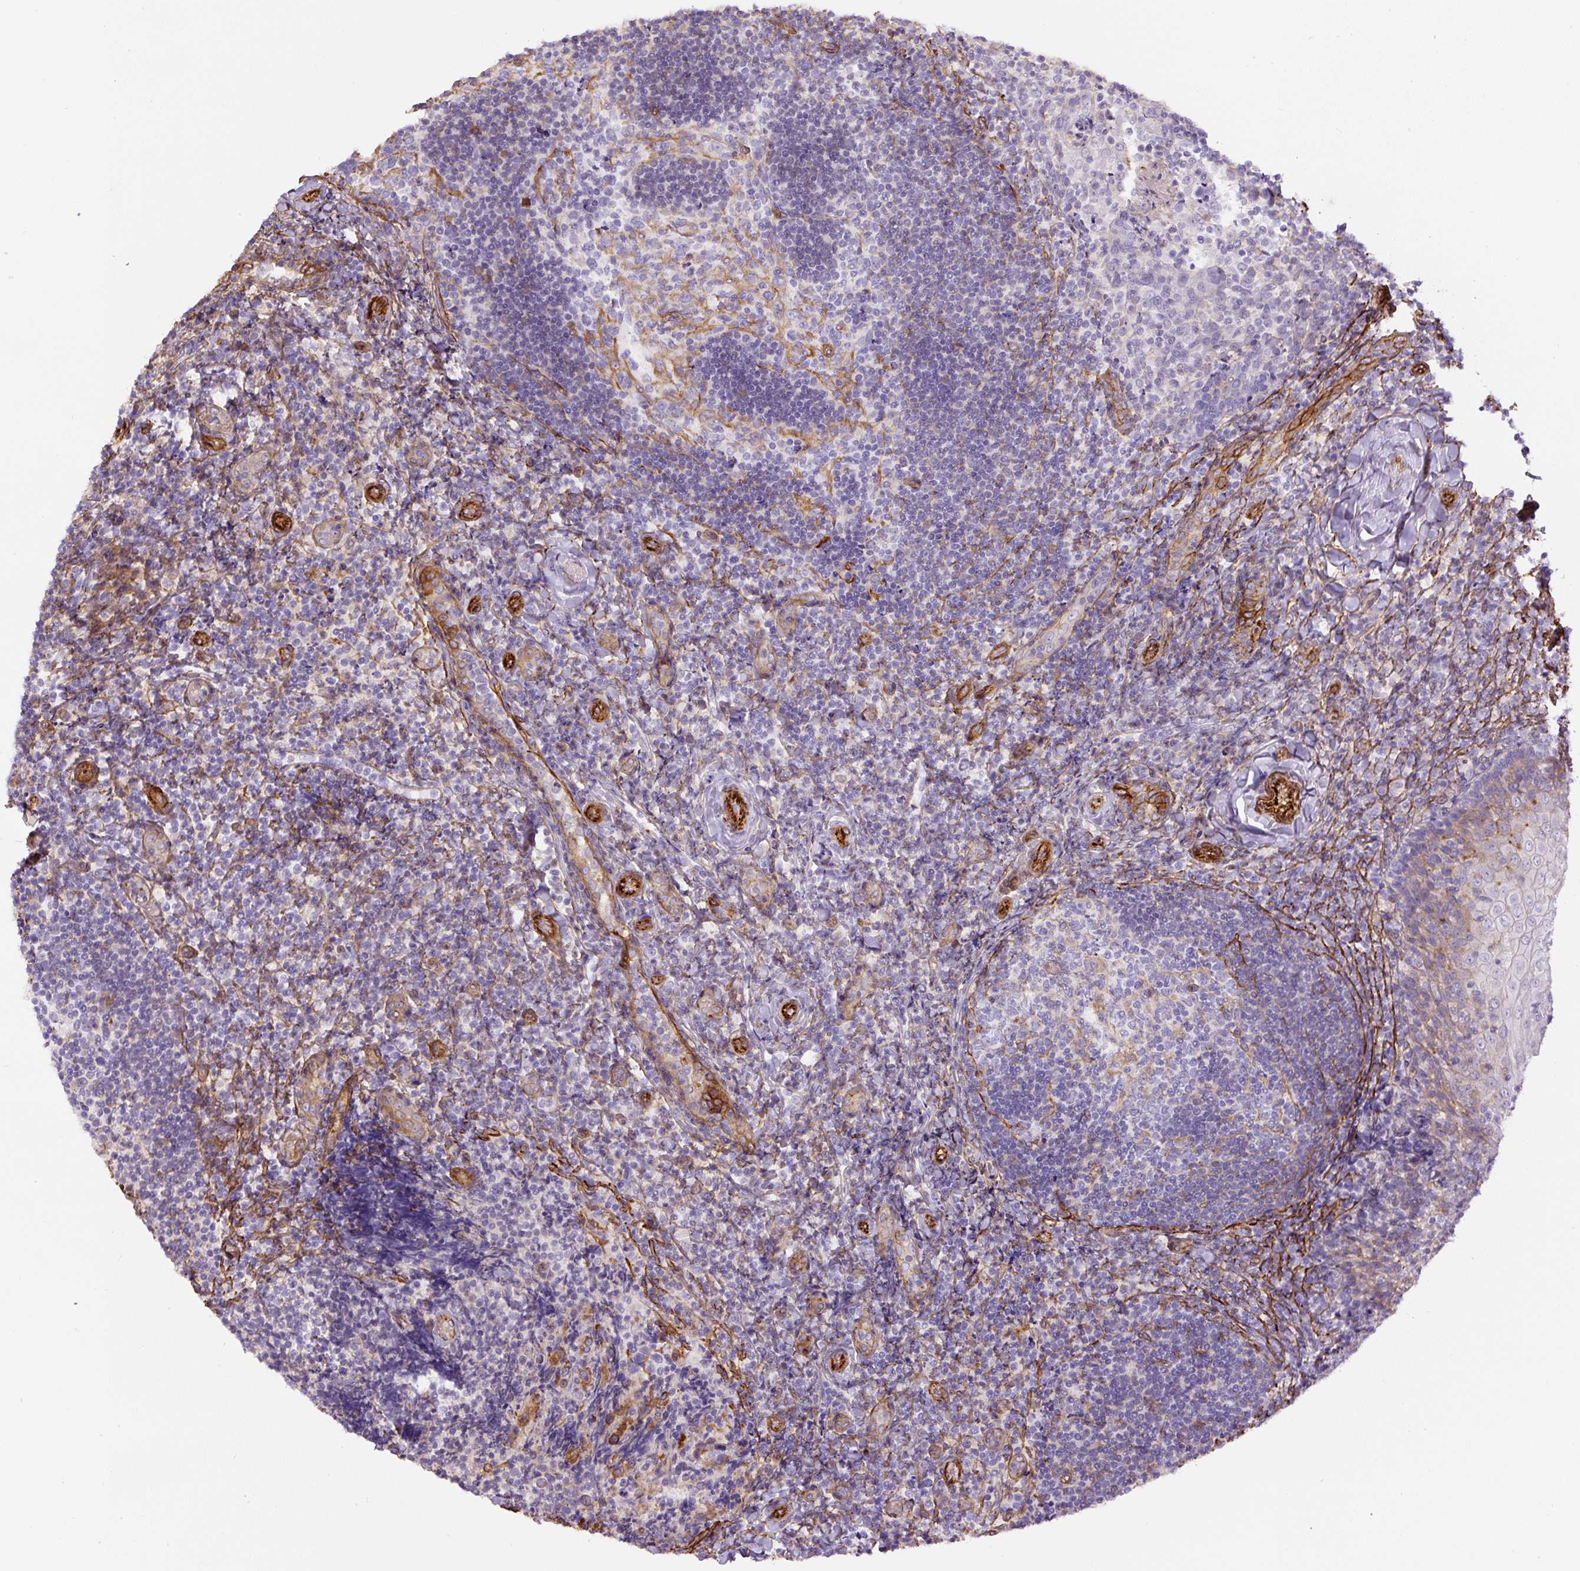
{"staining": {"intensity": "negative", "quantity": "none", "location": "none"}, "tissue": "tonsil", "cell_type": "Germinal center cells", "image_type": "normal", "snomed": [{"axis": "morphology", "description": "Normal tissue, NOS"}, {"axis": "topography", "description": "Tonsil"}], "caption": "A high-resolution histopathology image shows immunohistochemistry (IHC) staining of benign tonsil, which shows no significant positivity in germinal center cells. The staining was performed using DAB to visualize the protein expression in brown, while the nuclei were stained in blue with hematoxylin (Magnification: 20x).", "gene": "B3GALT5", "patient": {"sex": "female", "age": 10}}